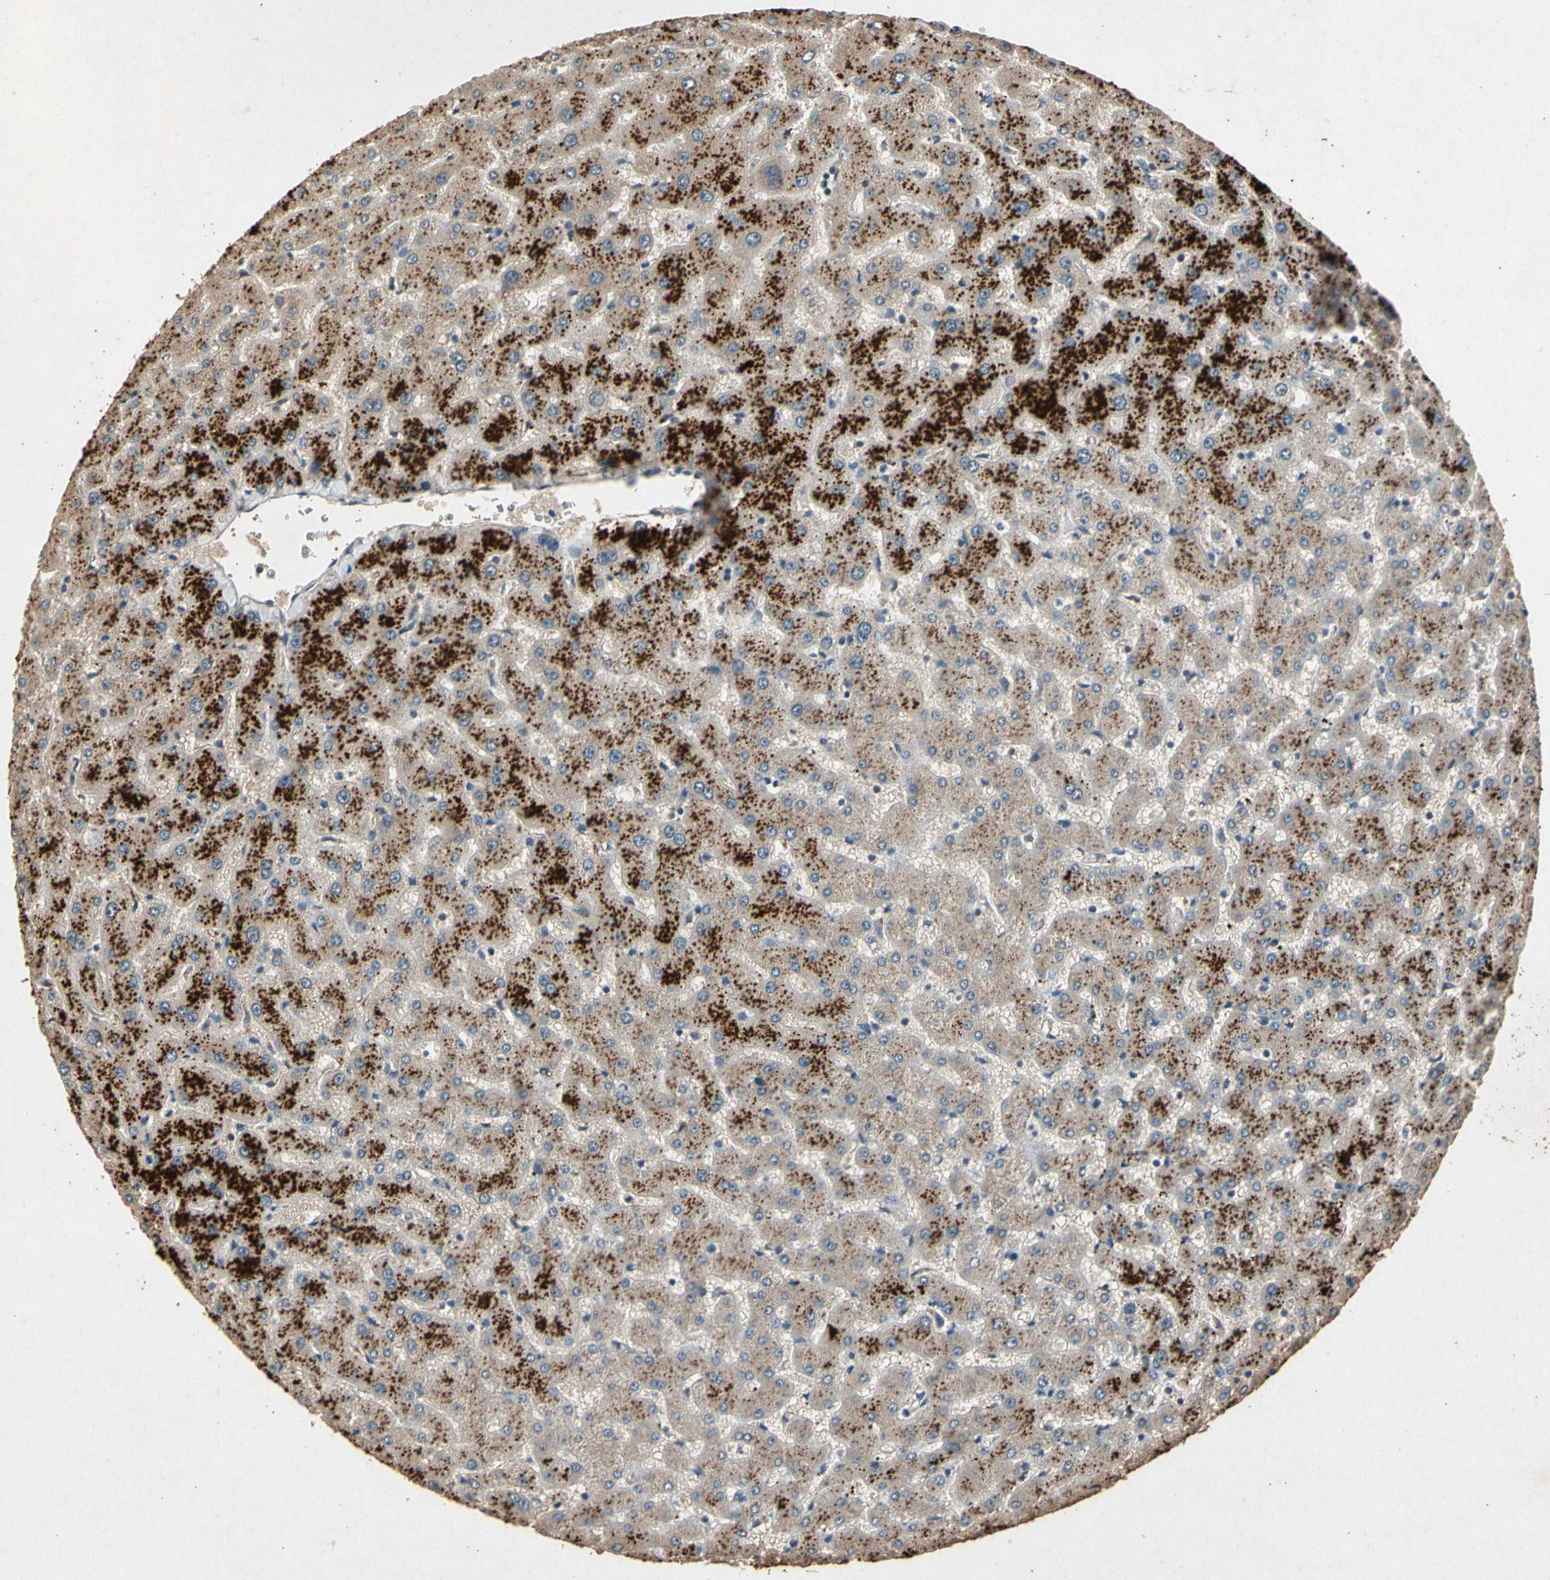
{"staining": {"intensity": "weak", "quantity": ">75%", "location": "cytoplasmic/membranous"}, "tissue": "liver", "cell_type": "Cholangiocytes", "image_type": "normal", "snomed": [{"axis": "morphology", "description": "Normal tissue, NOS"}, {"axis": "topography", "description": "Liver"}], "caption": "A photomicrograph showing weak cytoplasmic/membranous staining in approximately >75% of cholangiocytes in benign liver, as visualized by brown immunohistochemical staining.", "gene": "PML", "patient": {"sex": "female", "age": 63}}